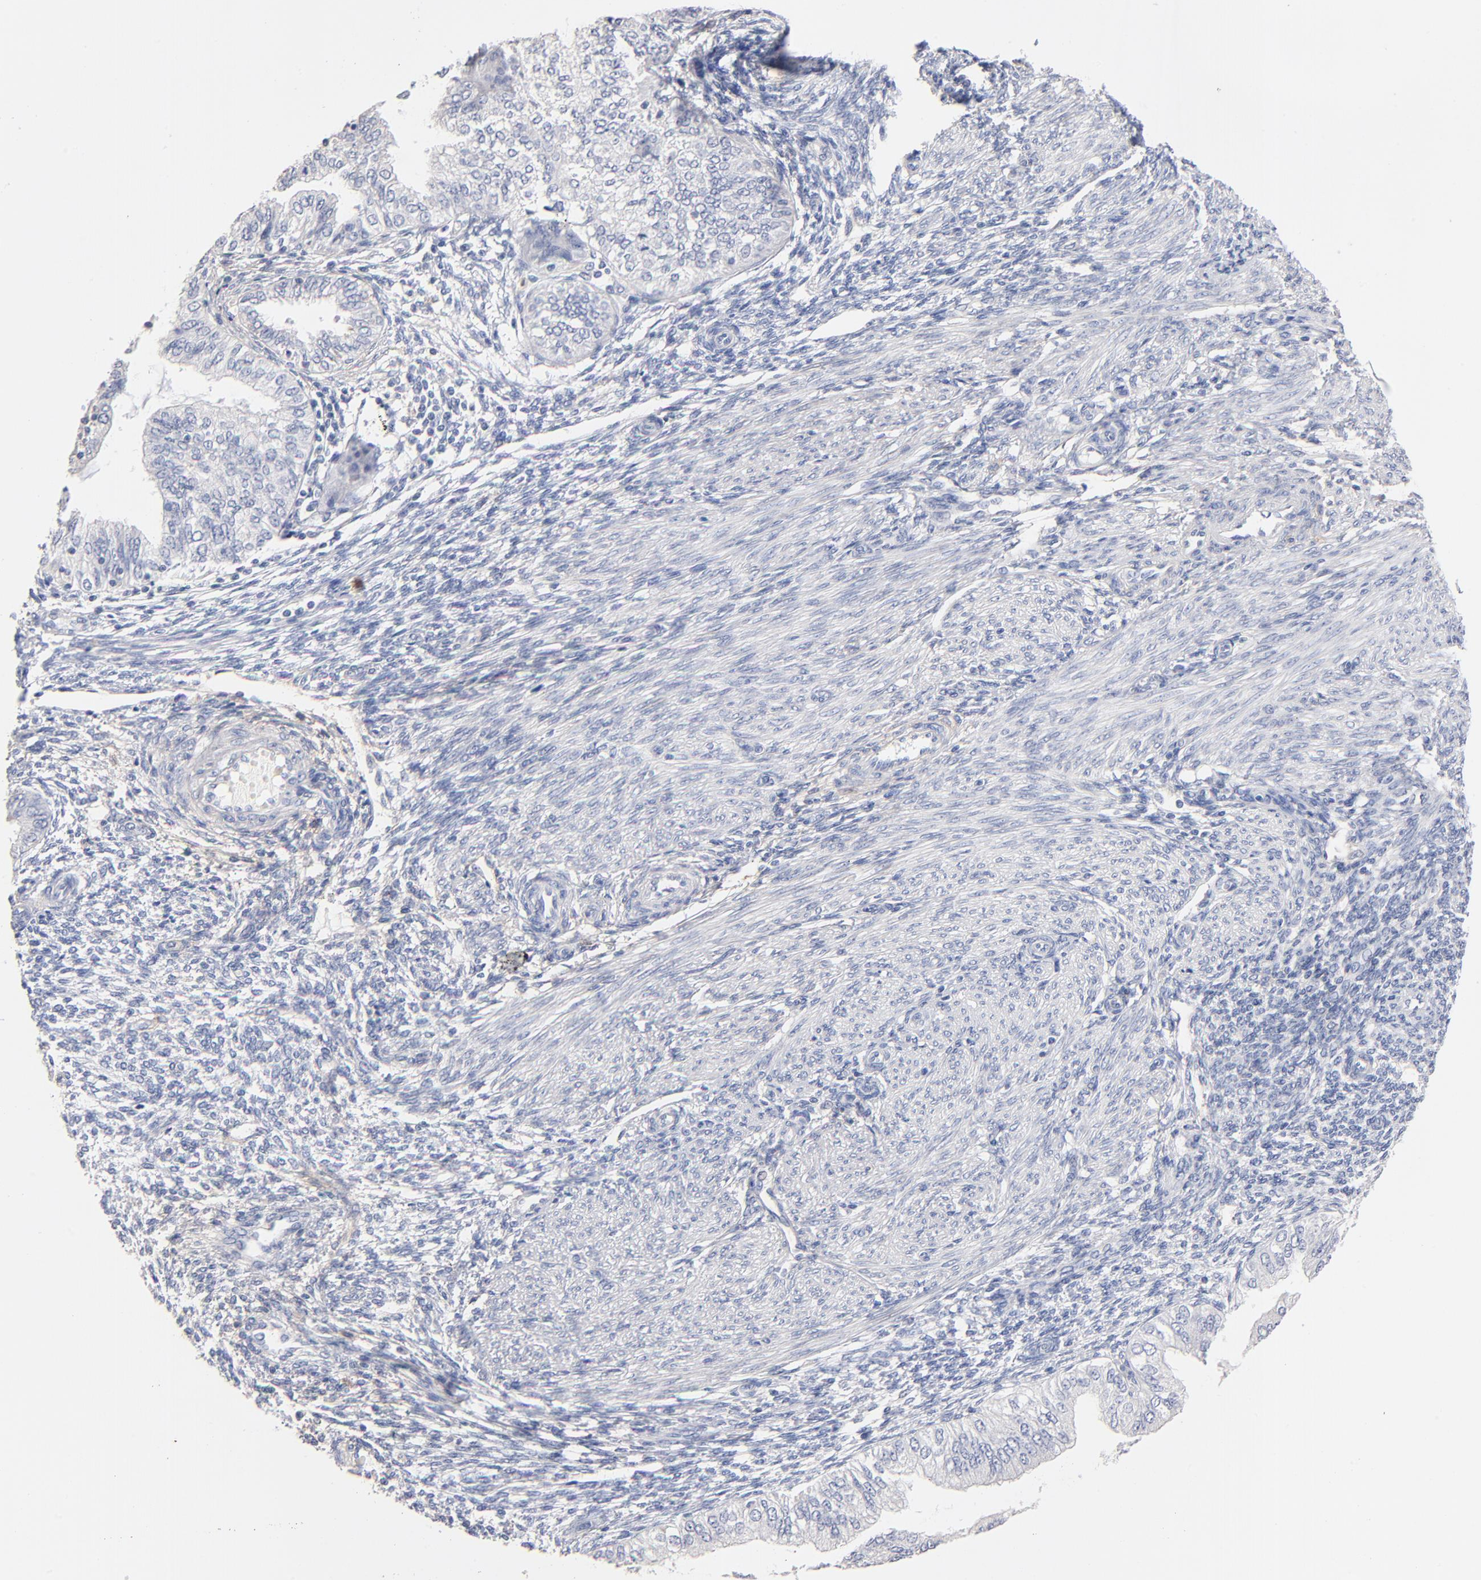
{"staining": {"intensity": "negative", "quantity": "none", "location": "none"}, "tissue": "endometrial cancer", "cell_type": "Tumor cells", "image_type": "cancer", "snomed": [{"axis": "morphology", "description": "Adenocarcinoma, NOS"}, {"axis": "topography", "description": "Endometrium"}], "caption": "This photomicrograph is of endometrial cancer (adenocarcinoma) stained with immunohistochemistry to label a protein in brown with the nuclei are counter-stained blue. There is no expression in tumor cells.", "gene": "ITGA8", "patient": {"sex": "female", "age": 51}}